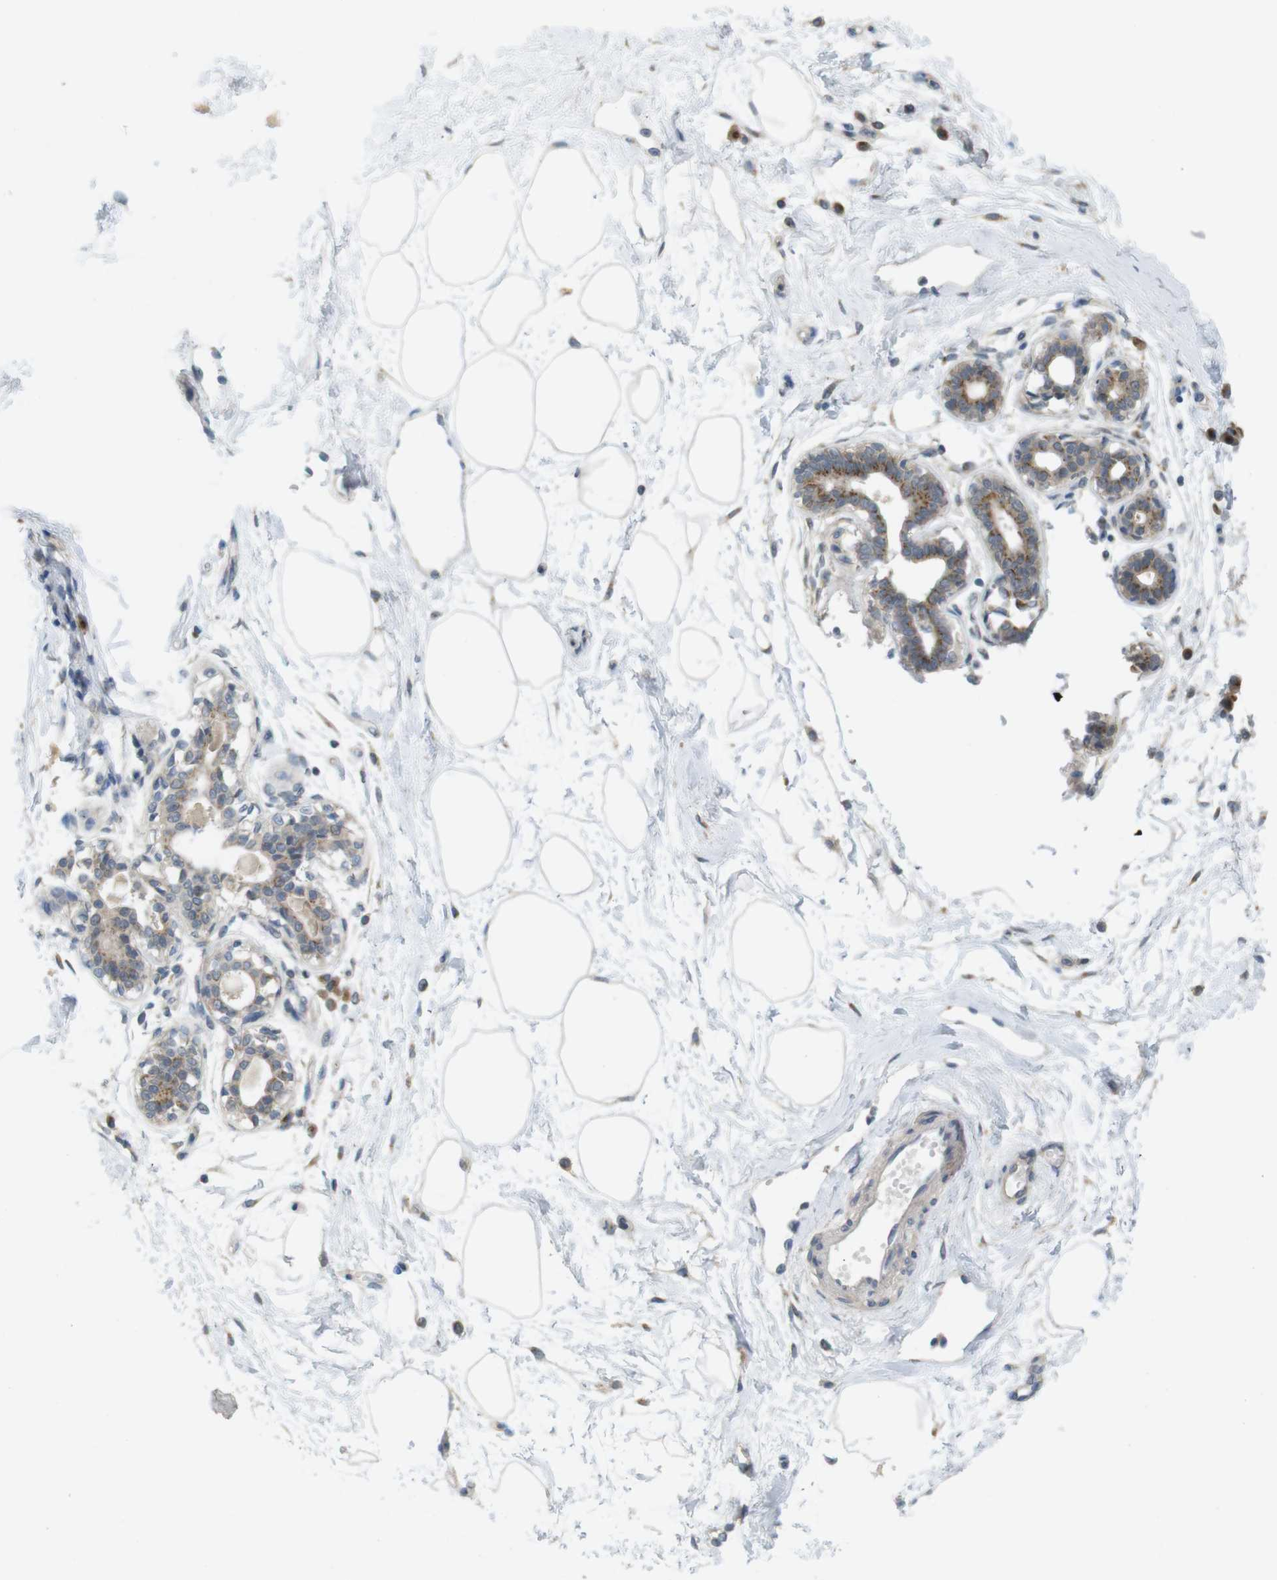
{"staining": {"intensity": "negative", "quantity": "none", "location": "none"}, "tissue": "breast", "cell_type": "Adipocytes", "image_type": "normal", "snomed": [{"axis": "morphology", "description": "Normal tissue, NOS"}, {"axis": "topography", "description": "Breast"}], "caption": "The photomicrograph exhibits no staining of adipocytes in benign breast. (DAB immunohistochemistry (IHC) with hematoxylin counter stain).", "gene": "YIPF3", "patient": {"sex": "female", "age": 45}}